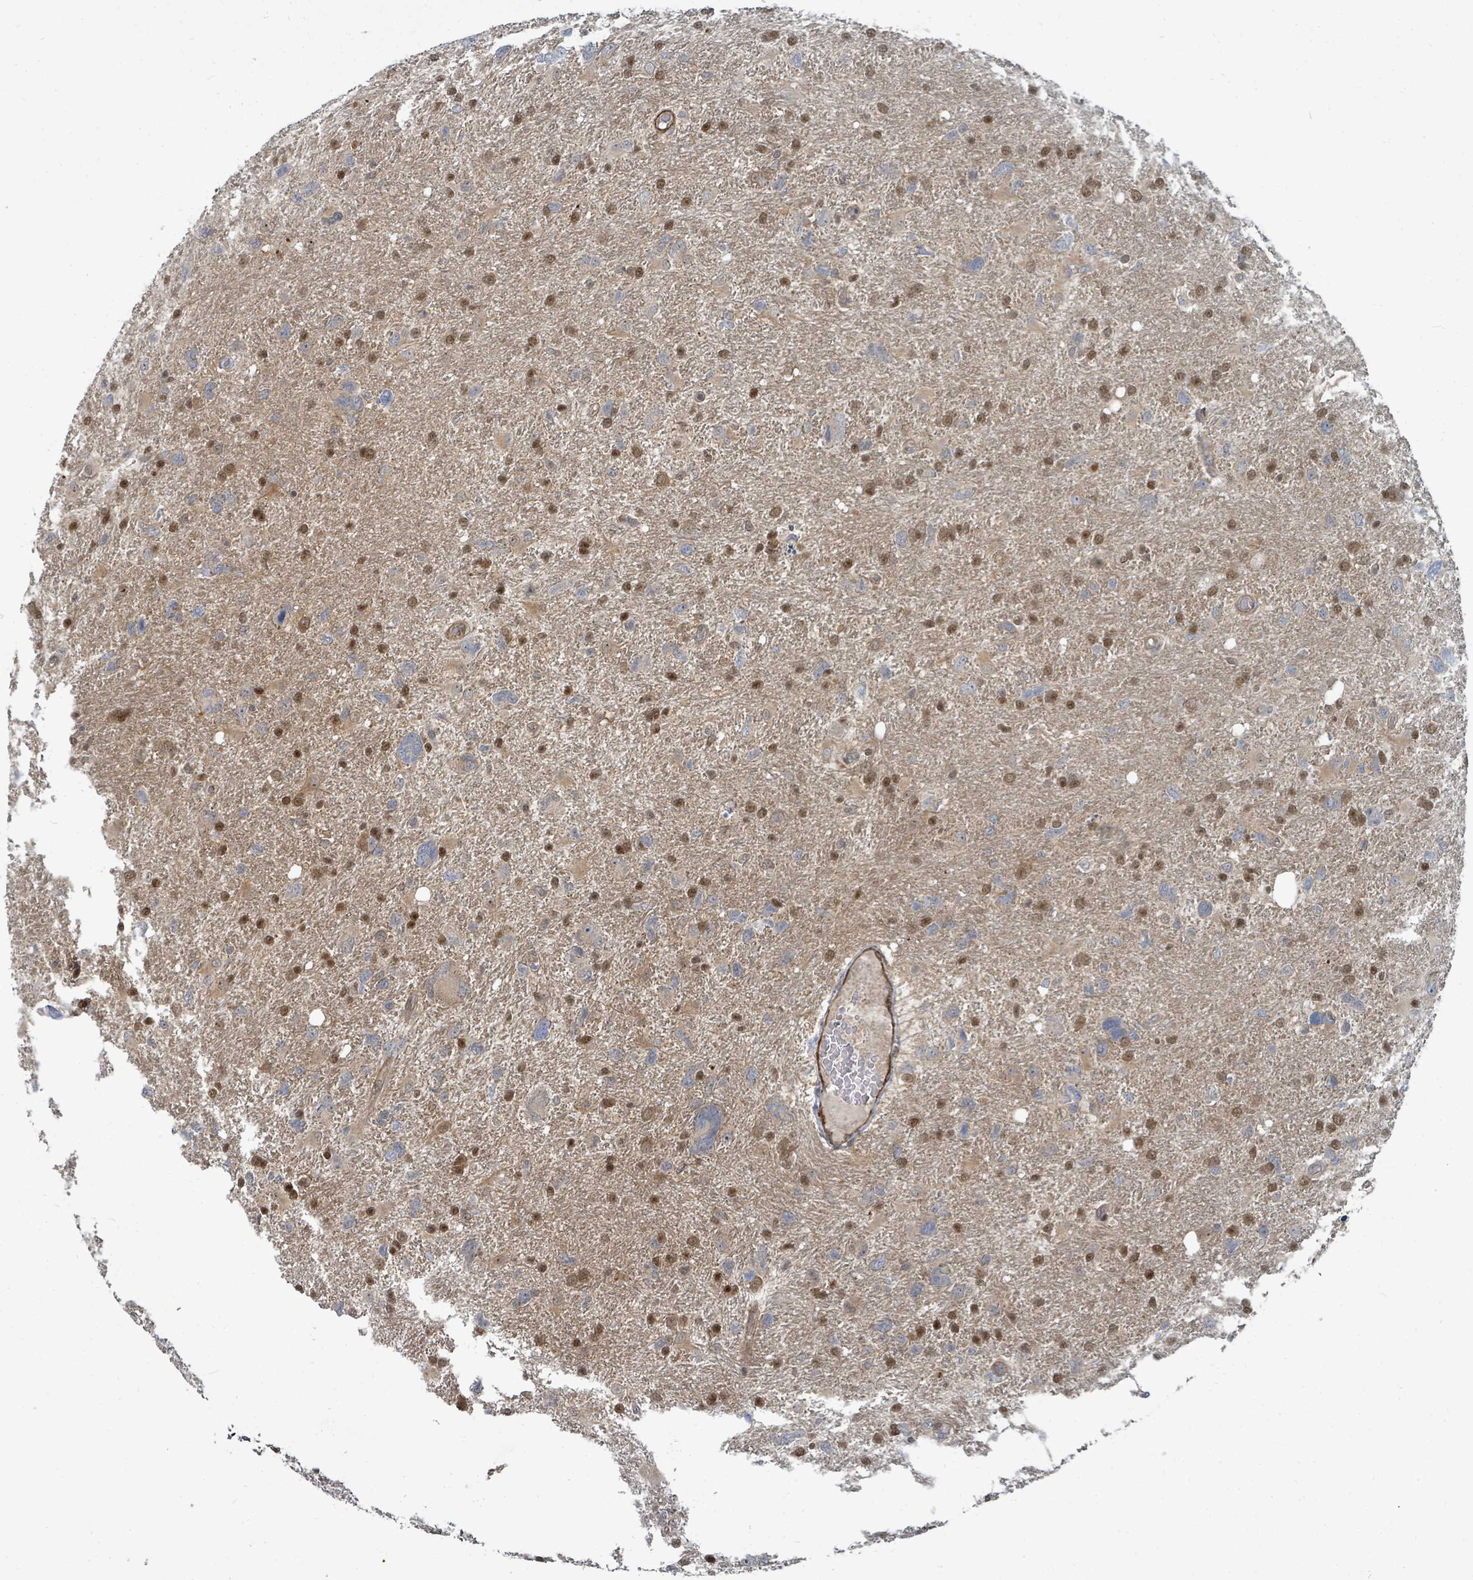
{"staining": {"intensity": "moderate", "quantity": "25%-75%", "location": "nuclear"}, "tissue": "glioma", "cell_type": "Tumor cells", "image_type": "cancer", "snomed": [{"axis": "morphology", "description": "Glioma, malignant, High grade"}, {"axis": "topography", "description": "Brain"}], "caption": "Immunohistochemical staining of human glioma reveals moderate nuclear protein expression in about 25%-75% of tumor cells. (brown staining indicates protein expression, while blue staining denotes nuclei).", "gene": "TRDMT1", "patient": {"sex": "male", "age": 61}}